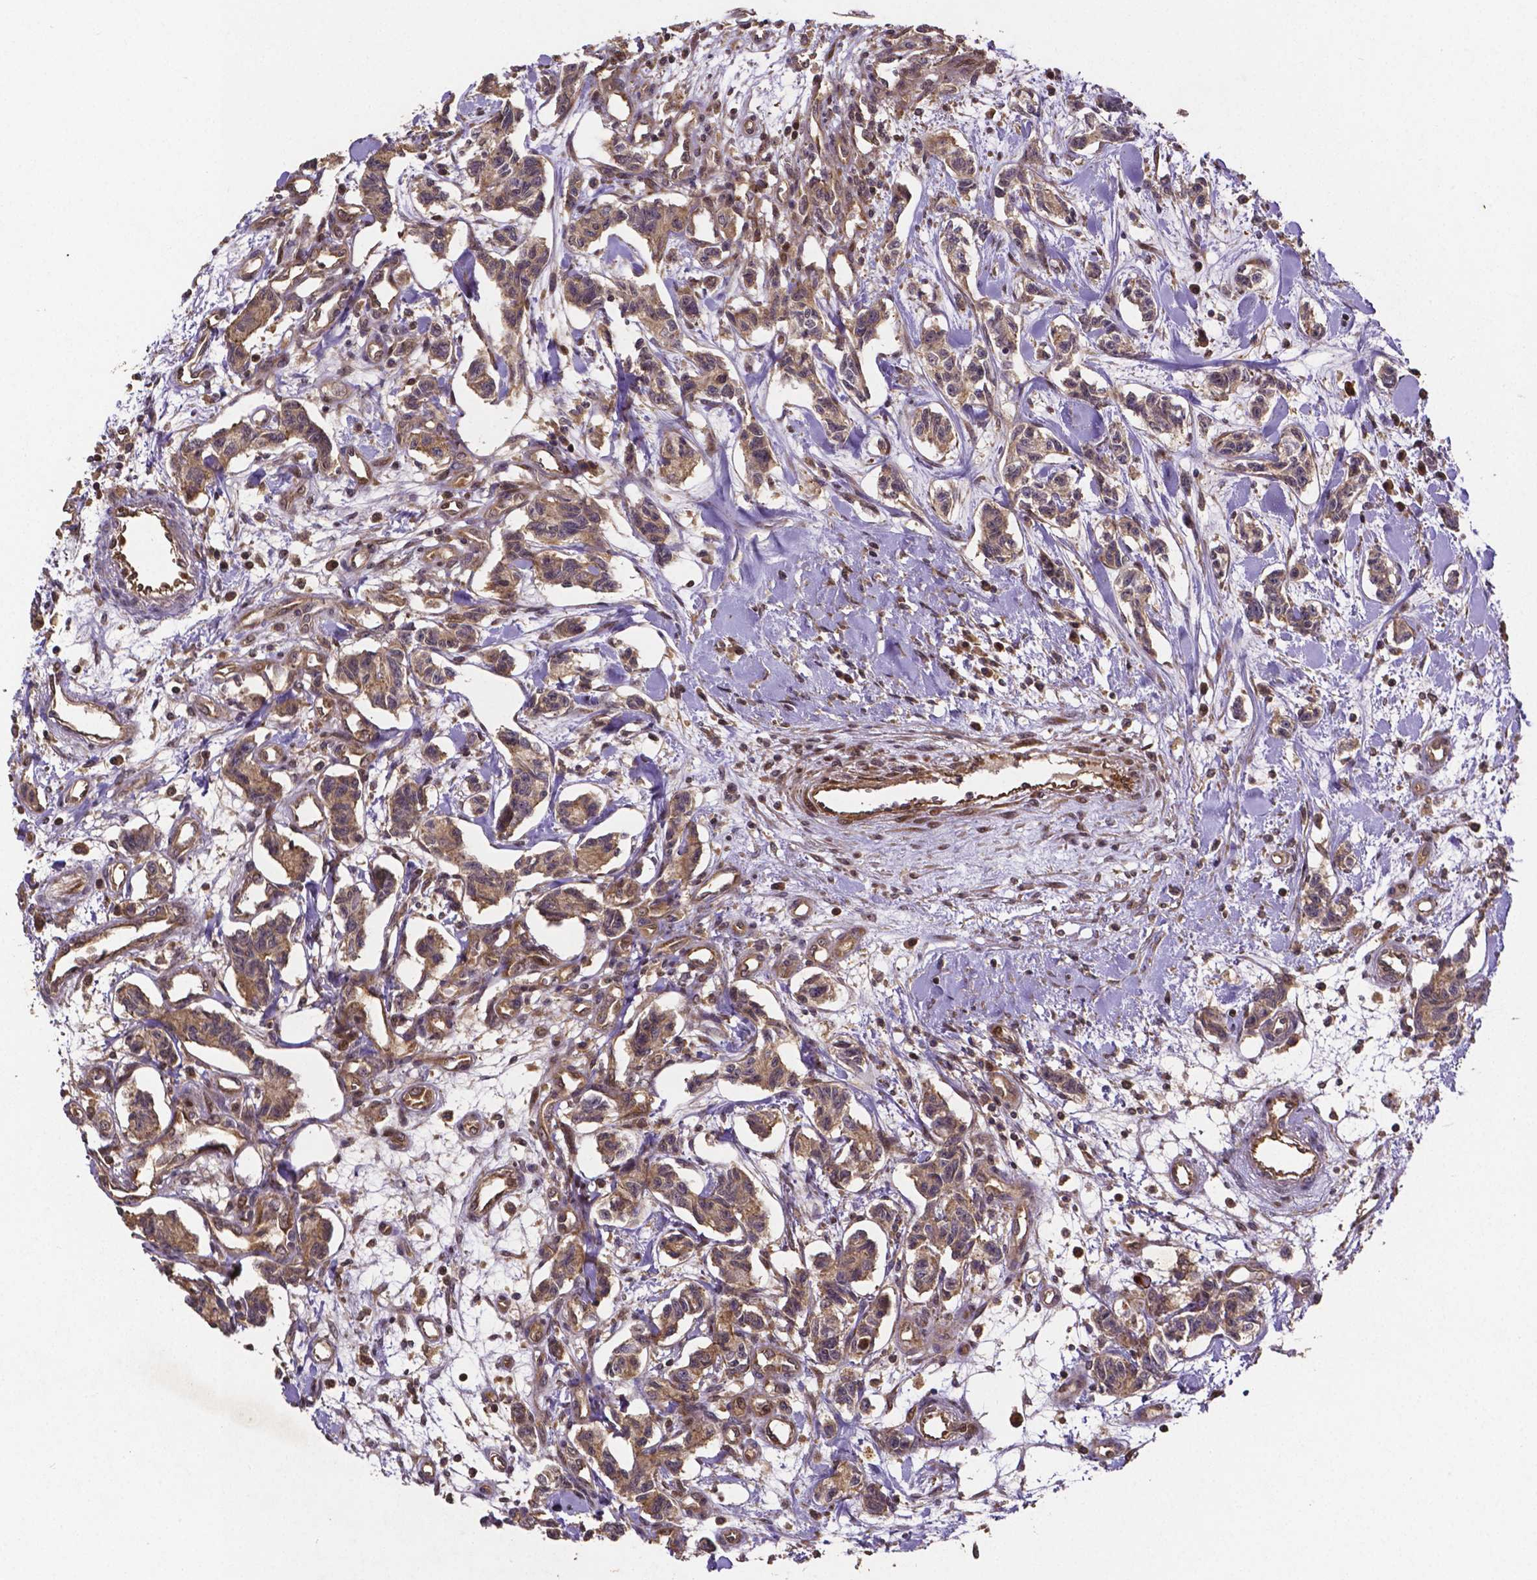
{"staining": {"intensity": "weak", "quantity": ">75%", "location": "cytoplasmic/membranous"}, "tissue": "carcinoid", "cell_type": "Tumor cells", "image_type": "cancer", "snomed": [{"axis": "morphology", "description": "Carcinoid, malignant, NOS"}, {"axis": "topography", "description": "Kidney"}], "caption": "About >75% of tumor cells in human carcinoid demonstrate weak cytoplasmic/membranous protein expression as visualized by brown immunohistochemical staining.", "gene": "RNF123", "patient": {"sex": "female", "age": 41}}